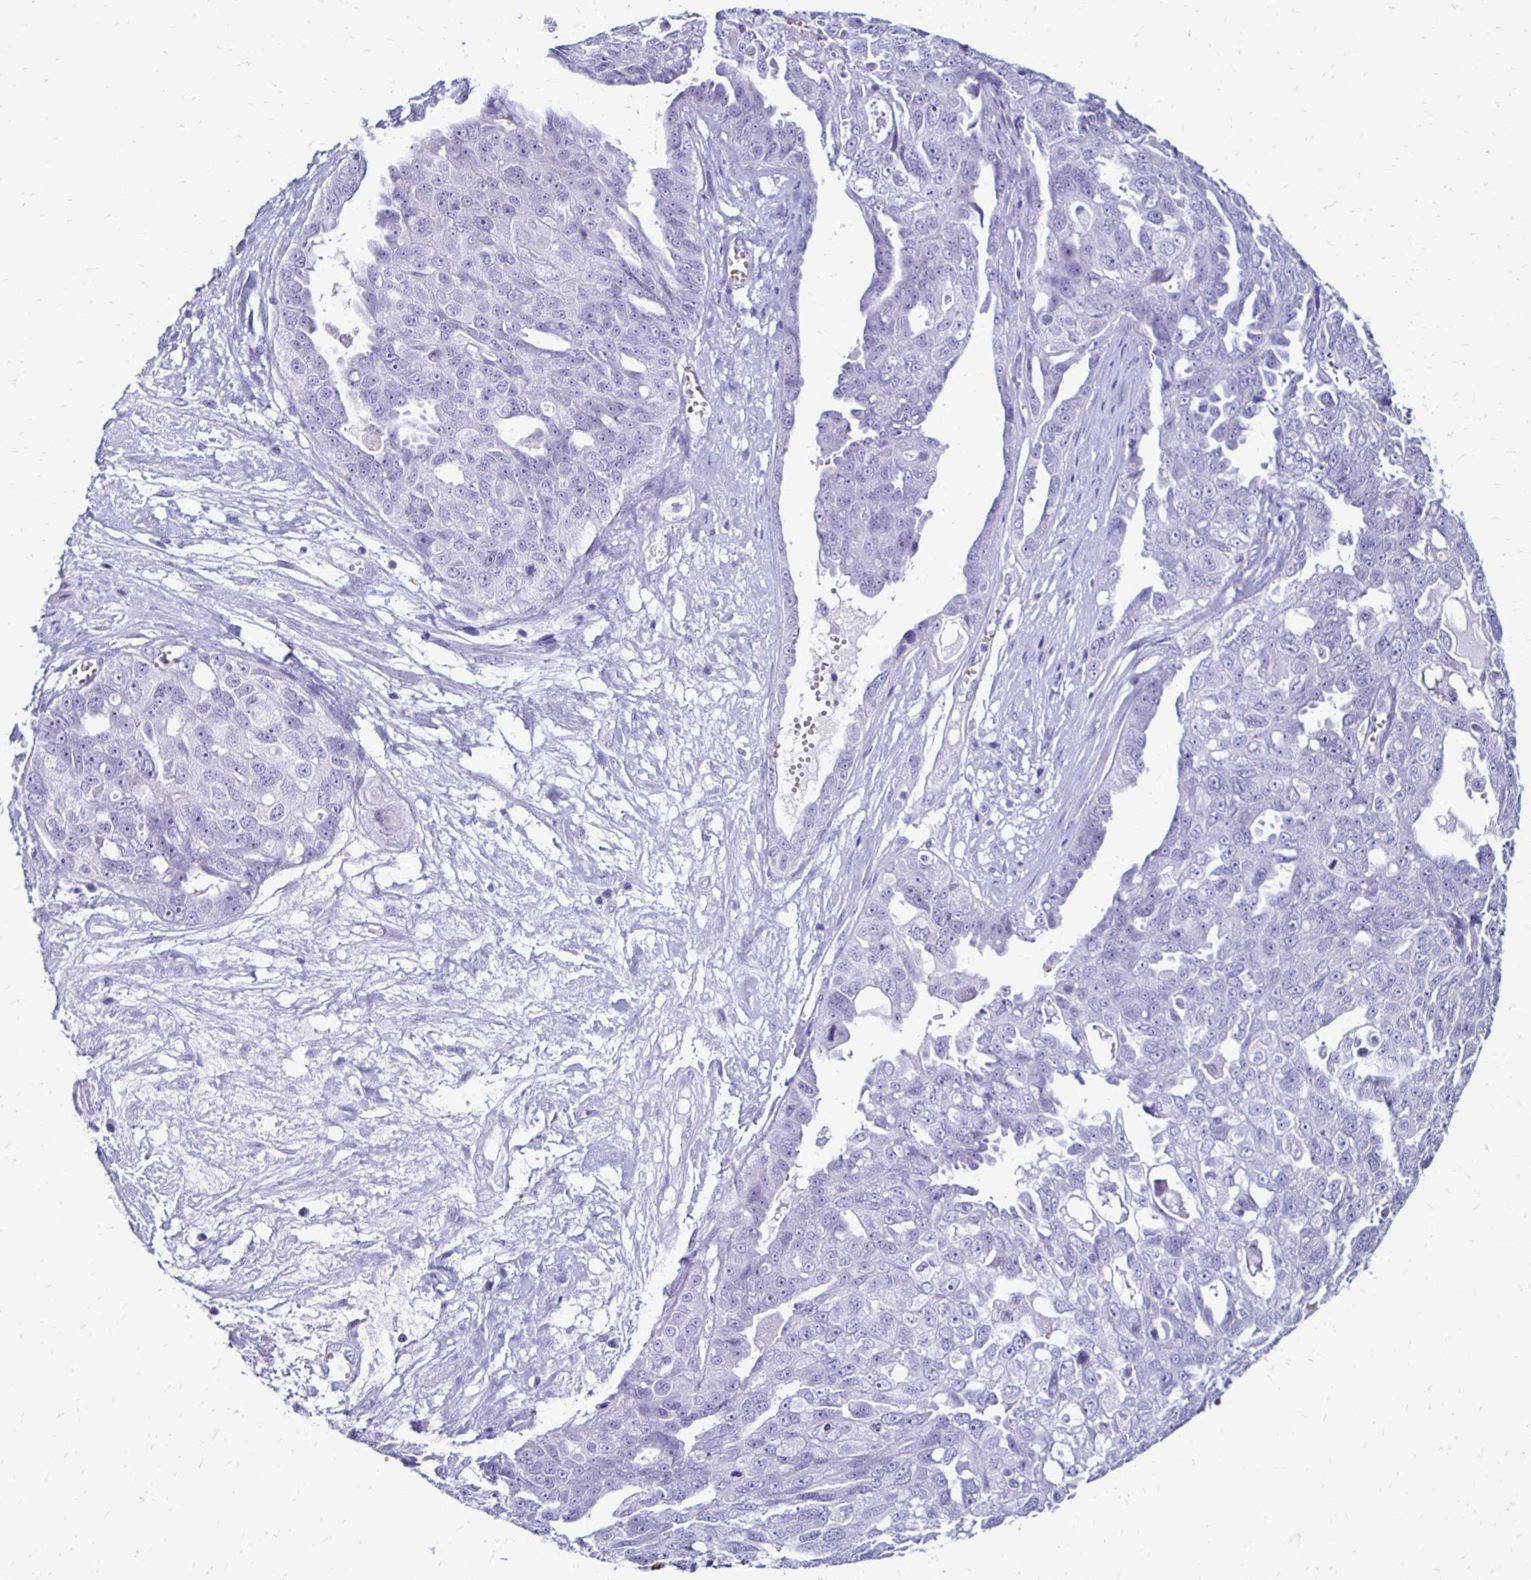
{"staining": {"intensity": "negative", "quantity": "none", "location": "none"}, "tissue": "ovarian cancer", "cell_type": "Tumor cells", "image_type": "cancer", "snomed": [{"axis": "morphology", "description": "Carcinoma, endometroid"}, {"axis": "topography", "description": "Ovary"}], "caption": "The photomicrograph shows no significant staining in tumor cells of ovarian cancer (endometroid carcinoma).", "gene": "RHBDL3", "patient": {"sex": "female", "age": 70}}